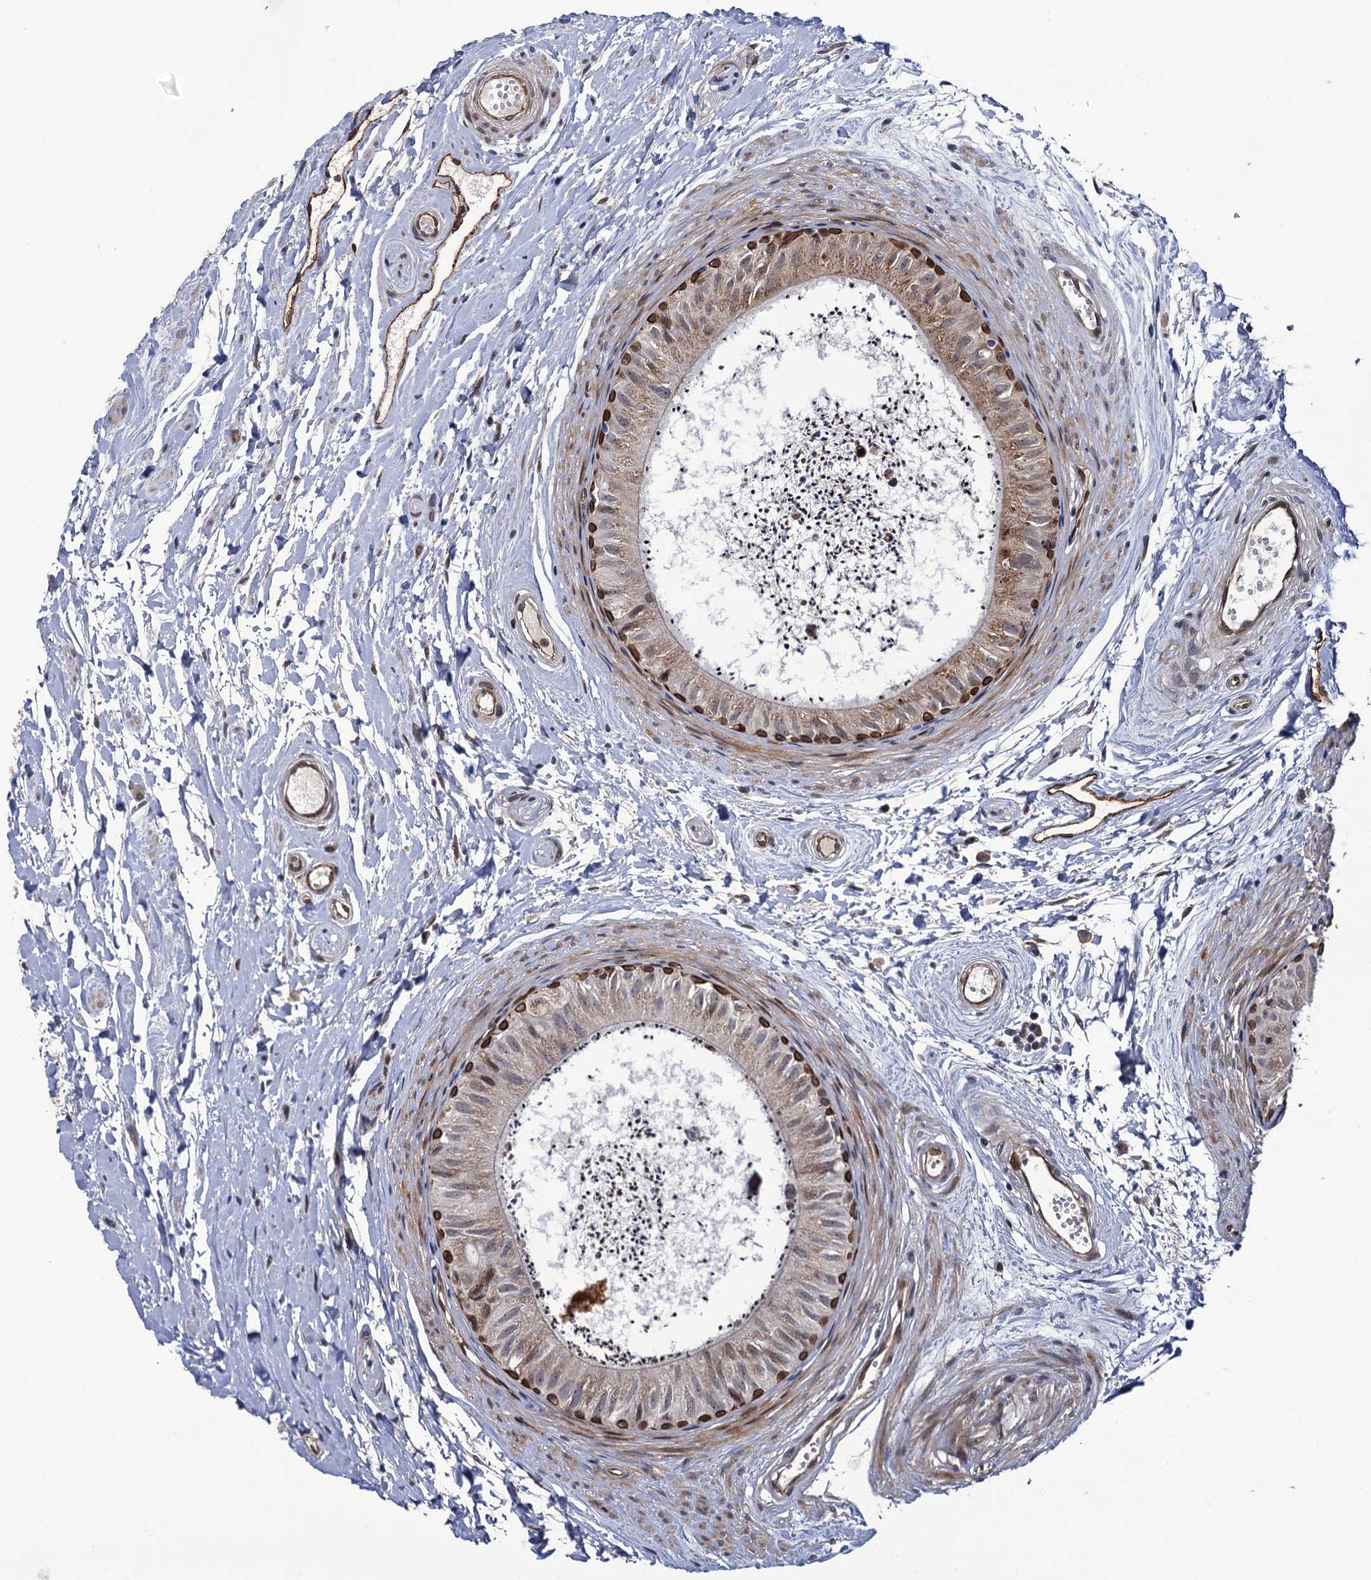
{"staining": {"intensity": "moderate", "quantity": "25%-75%", "location": "cytoplasmic/membranous,nuclear"}, "tissue": "epididymis", "cell_type": "Glandular cells", "image_type": "normal", "snomed": [{"axis": "morphology", "description": "Normal tissue, NOS"}, {"axis": "topography", "description": "Epididymis"}], "caption": "Moderate cytoplasmic/membranous,nuclear positivity is present in approximately 25%-75% of glandular cells in normal epididymis. Ihc stains the protein in brown and the nuclei are stained blue.", "gene": "LRRC63", "patient": {"sex": "male", "age": 56}}